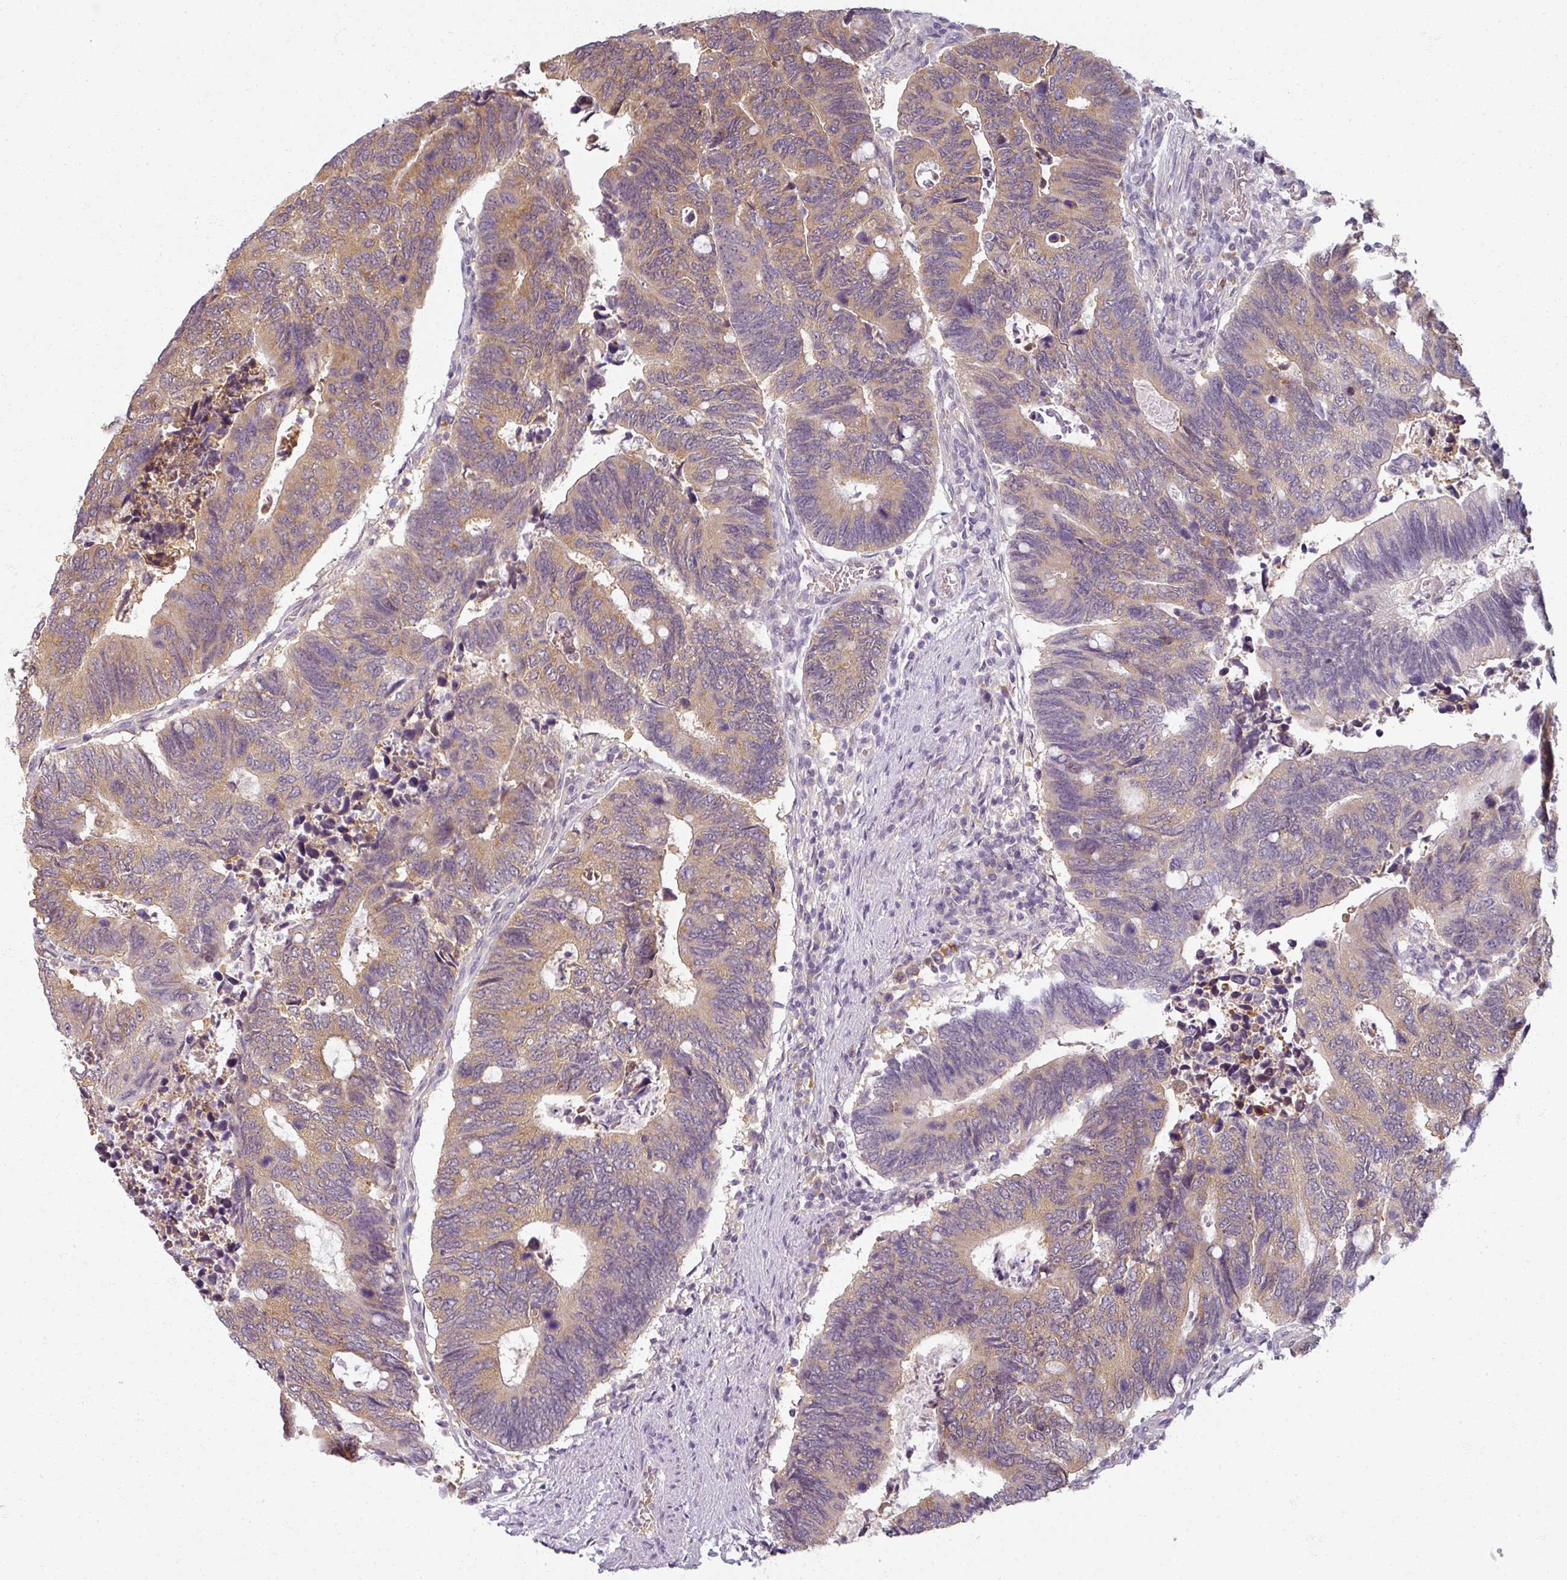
{"staining": {"intensity": "moderate", "quantity": ">75%", "location": "cytoplasmic/membranous"}, "tissue": "colorectal cancer", "cell_type": "Tumor cells", "image_type": "cancer", "snomed": [{"axis": "morphology", "description": "Adenocarcinoma, NOS"}, {"axis": "topography", "description": "Colon"}], "caption": "A high-resolution photomicrograph shows IHC staining of adenocarcinoma (colorectal), which displays moderate cytoplasmic/membranous staining in approximately >75% of tumor cells. (DAB = brown stain, brightfield microscopy at high magnification).", "gene": "AGPAT4", "patient": {"sex": "male", "age": 87}}